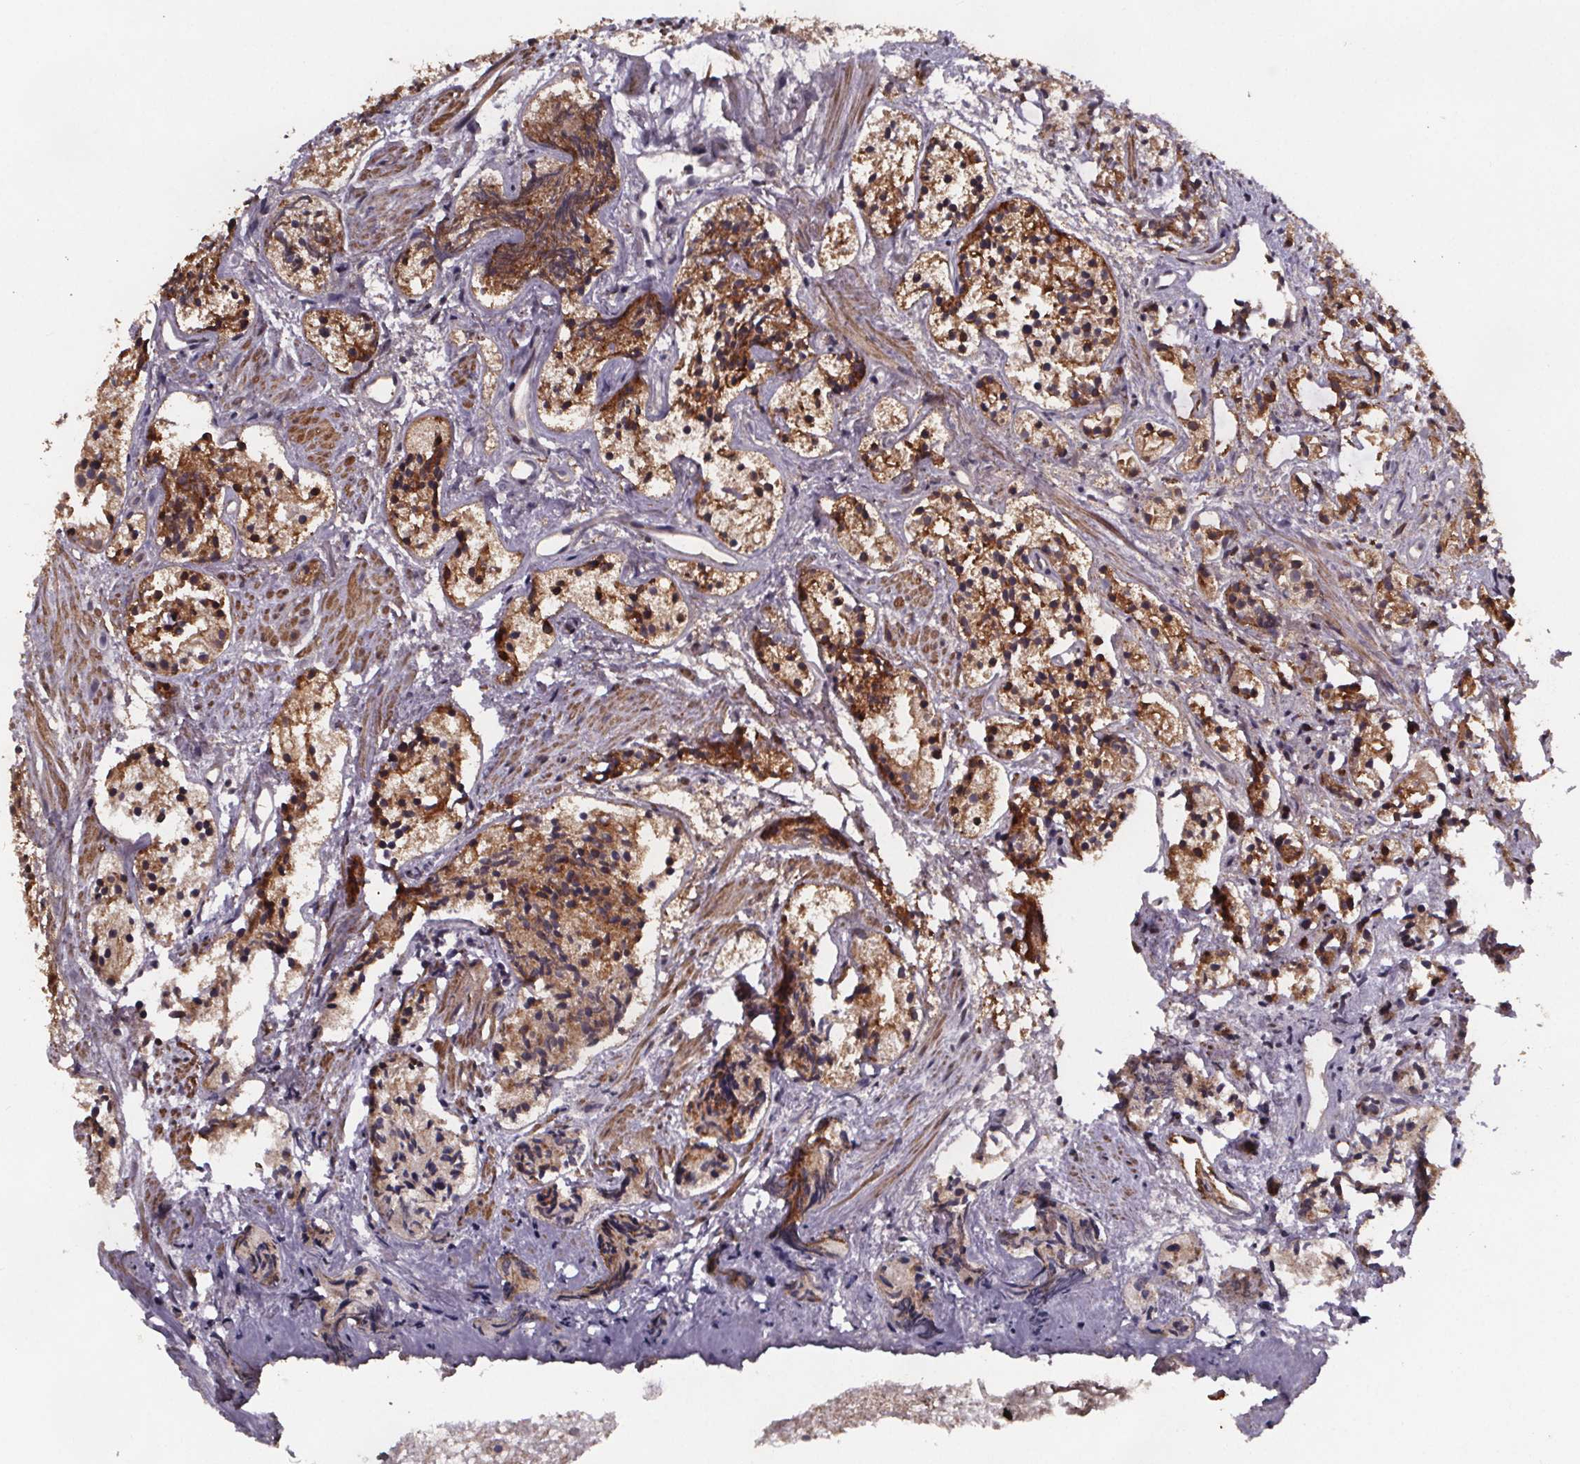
{"staining": {"intensity": "moderate", "quantity": "25%-75%", "location": "cytoplasmic/membranous"}, "tissue": "prostate cancer", "cell_type": "Tumor cells", "image_type": "cancer", "snomed": [{"axis": "morphology", "description": "Adenocarcinoma, High grade"}, {"axis": "topography", "description": "Prostate"}], "caption": "Immunohistochemistry photomicrograph of human prostate cancer stained for a protein (brown), which demonstrates medium levels of moderate cytoplasmic/membranous staining in about 25%-75% of tumor cells.", "gene": "FASTKD3", "patient": {"sex": "male", "age": 85}}